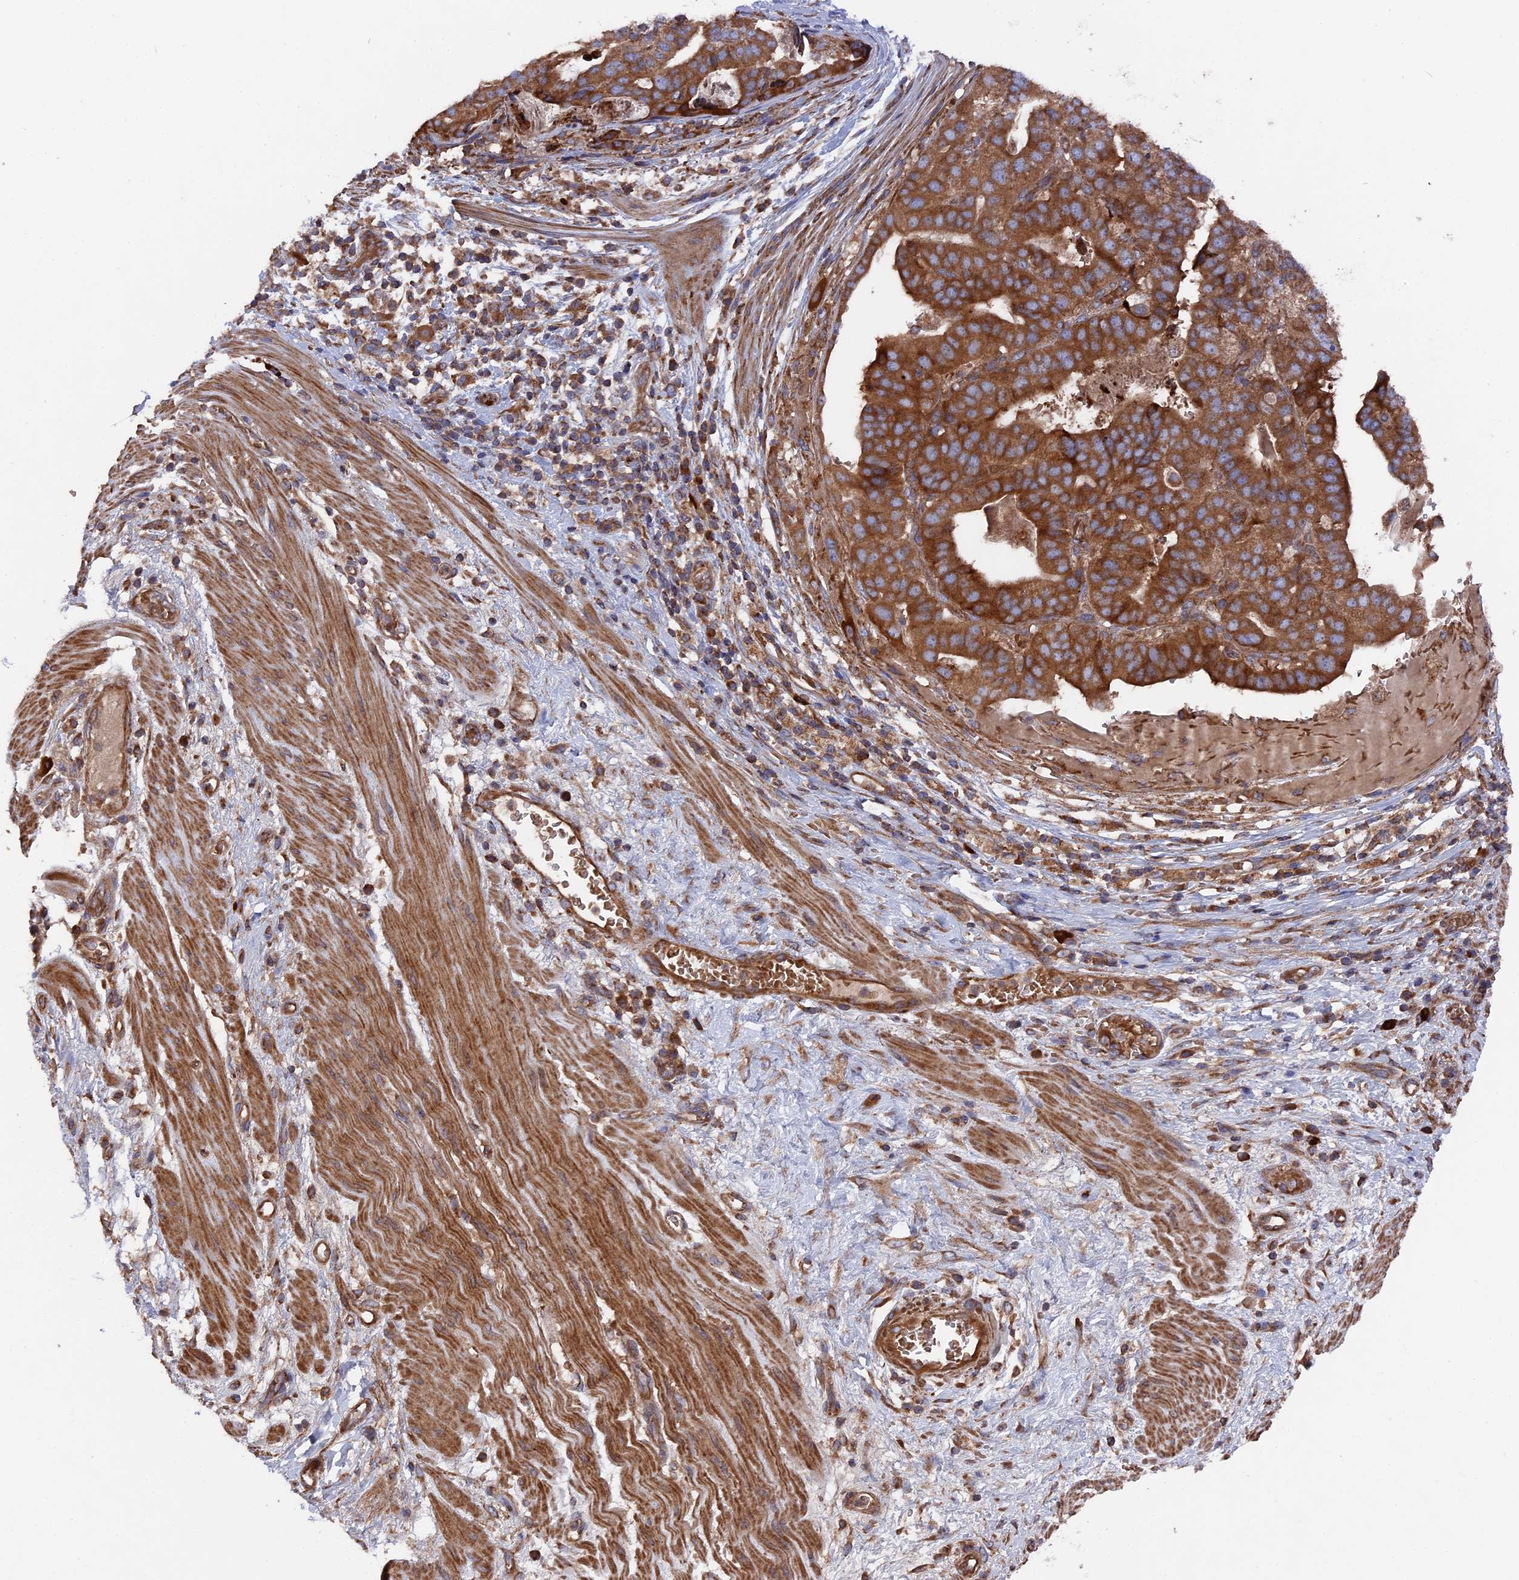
{"staining": {"intensity": "strong", "quantity": ">75%", "location": "cytoplasmic/membranous"}, "tissue": "stomach cancer", "cell_type": "Tumor cells", "image_type": "cancer", "snomed": [{"axis": "morphology", "description": "Adenocarcinoma, NOS"}, {"axis": "topography", "description": "Stomach"}], "caption": "A high amount of strong cytoplasmic/membranous expression is appreciated in approximately >75% of tumor cells in stomach adenocarcinoma tissue.", "gene": "TELO2", "patient": {"sex": "male", "age": 48}}